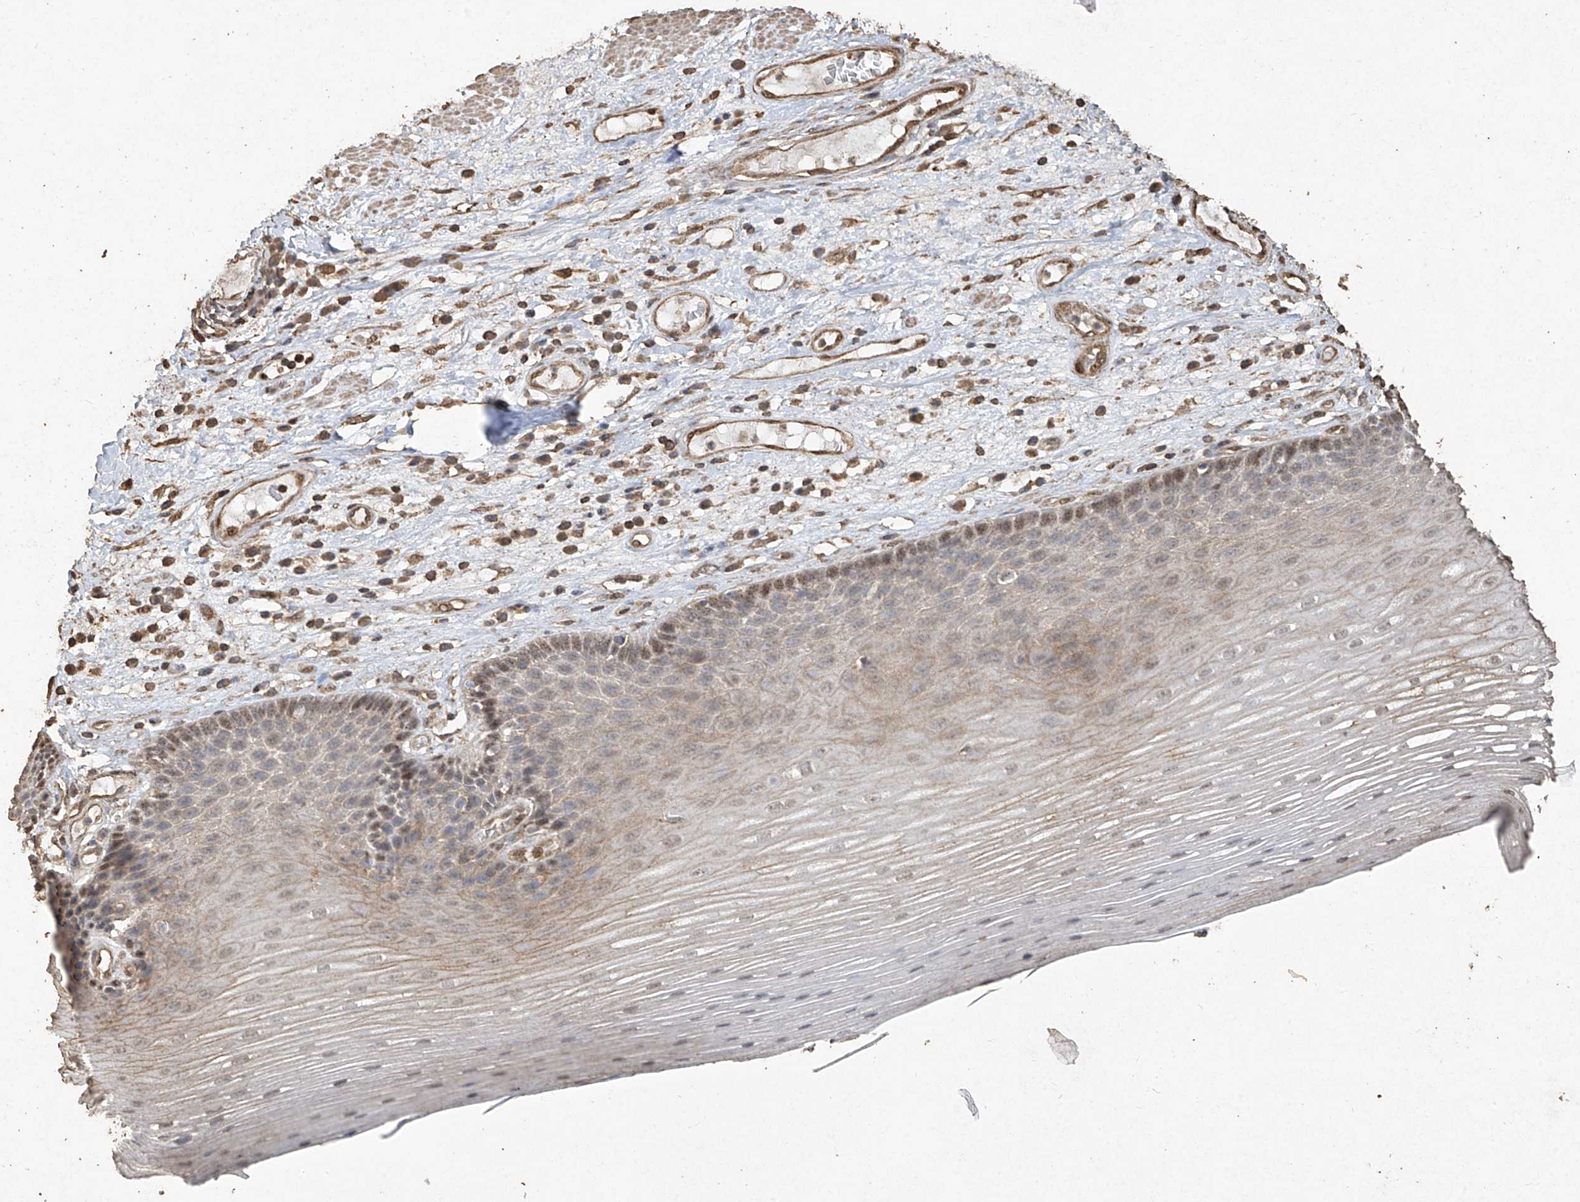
{"staining": {"intensity": "moderate", "quantity": "25%-75%", "location": "cytoplasmic/membranous,nuclear"}, "tissue": "esophagus", "cell_type": "Squamous epithelial cells", "image_type": "normal", "snomed": [{"axis": "morphology", "description": "Normal tissue, NOS"}, {"axis": "topography", "description": "Esophagus"}], "caption": "Esophagus stained for a protein (brown) reveals moderate cytoplasmic/membranous,nuclear positive positivity in approximately 25%-75% of squamous epithelial cells.", "gene": "ERBB3", "patient": {"sex": "male", "age": 62}}